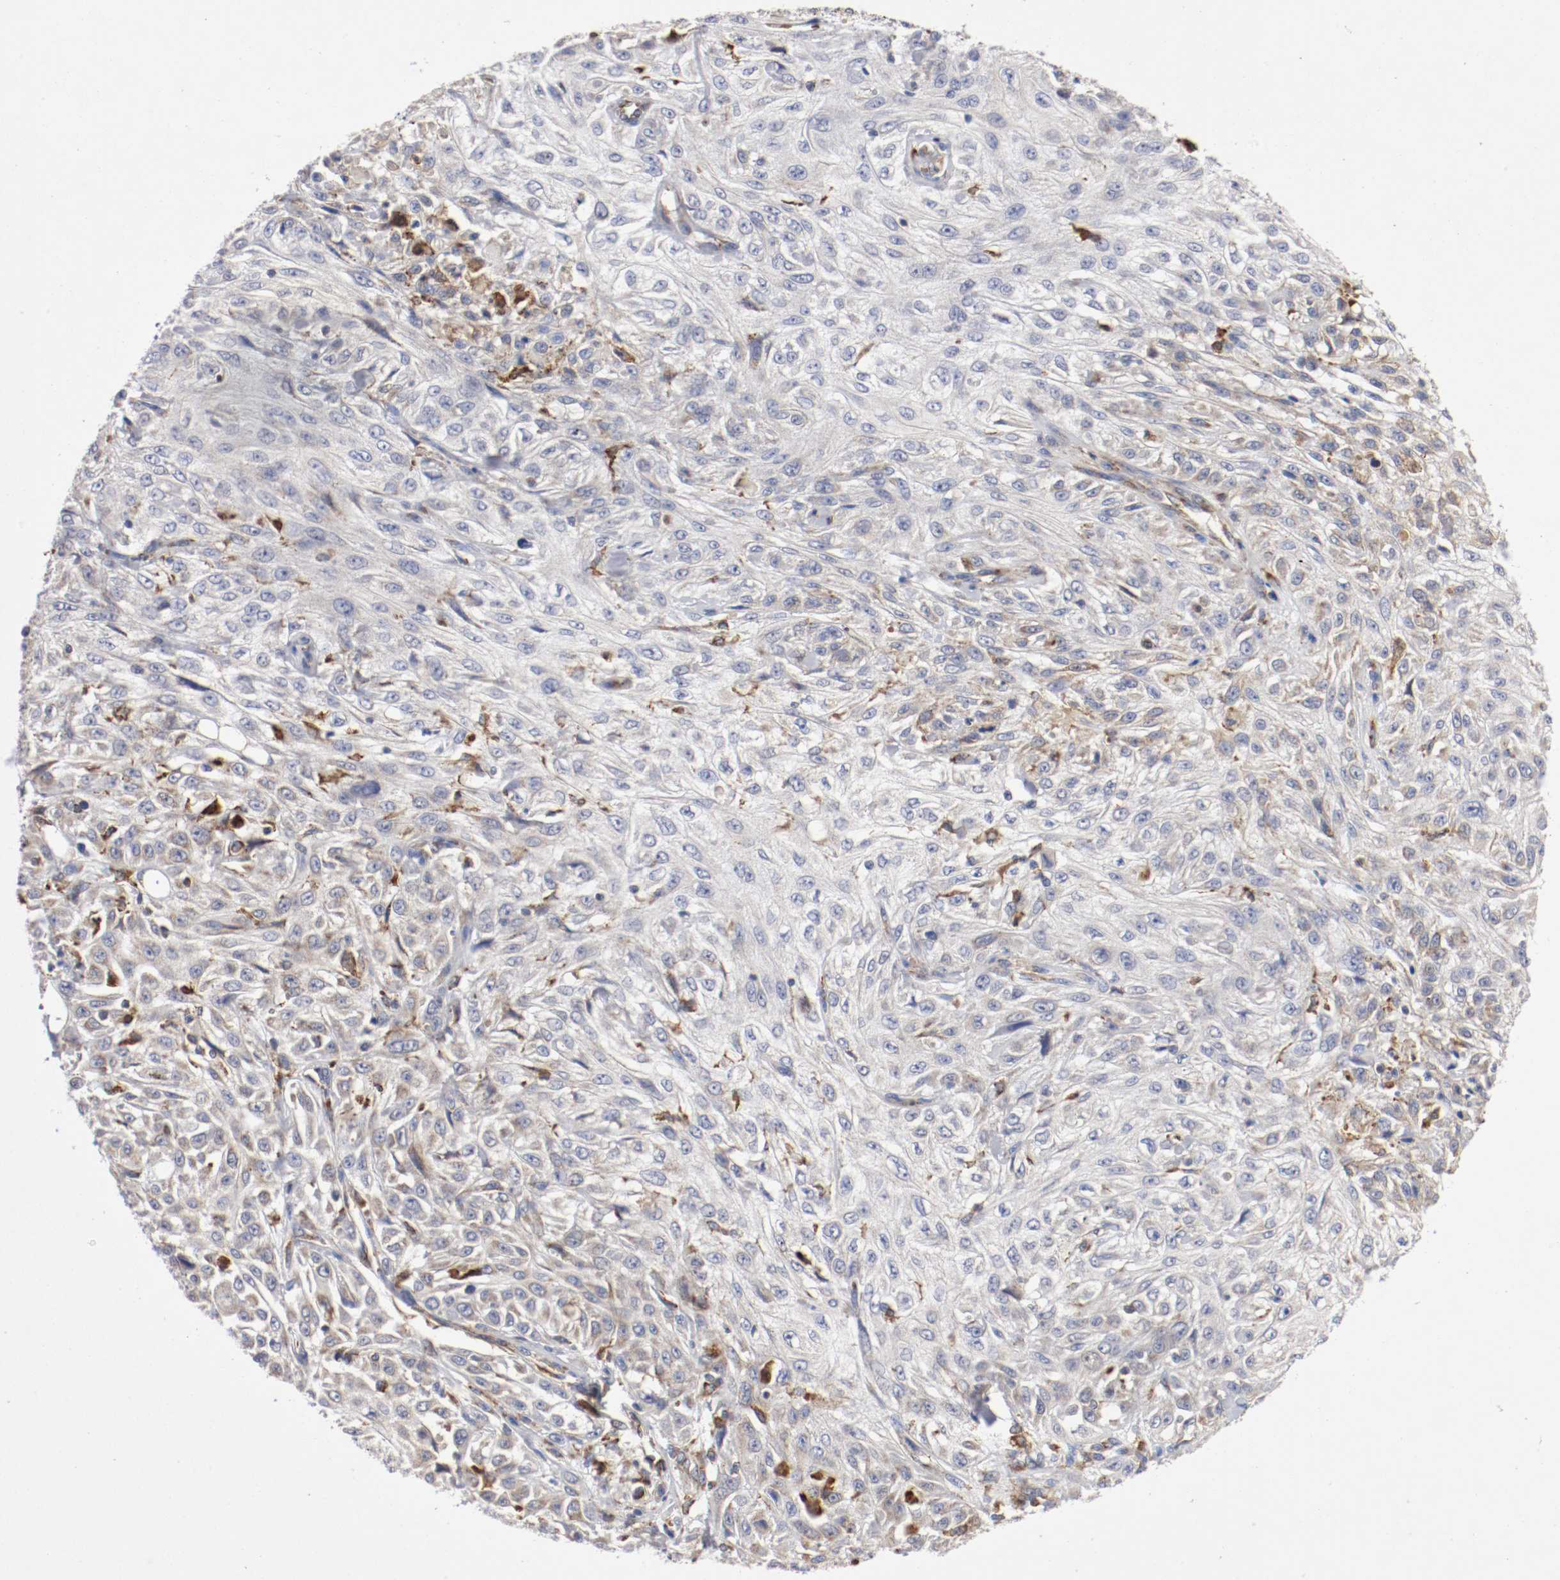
{"staining": {"intensity": "strong", "quantity": "25%-75%", "location": "cytoplasmic/membranous"}, "tissue": "skin cancer", "cell_type": "Tumor cells", "image_type": "cancer", "snomed": [{"axis": "morphology", "description": "Squamous cell carcinoma, NOS"}, {"axis": "topography", "description": "Skin"}], "caption": "A photomicrograph showing strong cytoplasmic/membranous staining in about 25%-75% of tumor cells in squamous cell carcinoma (skin), as visualized by brown immunohistochemical staining.", "gene": "TRAF2", "patient": {"sex": "male", "age": 75}}